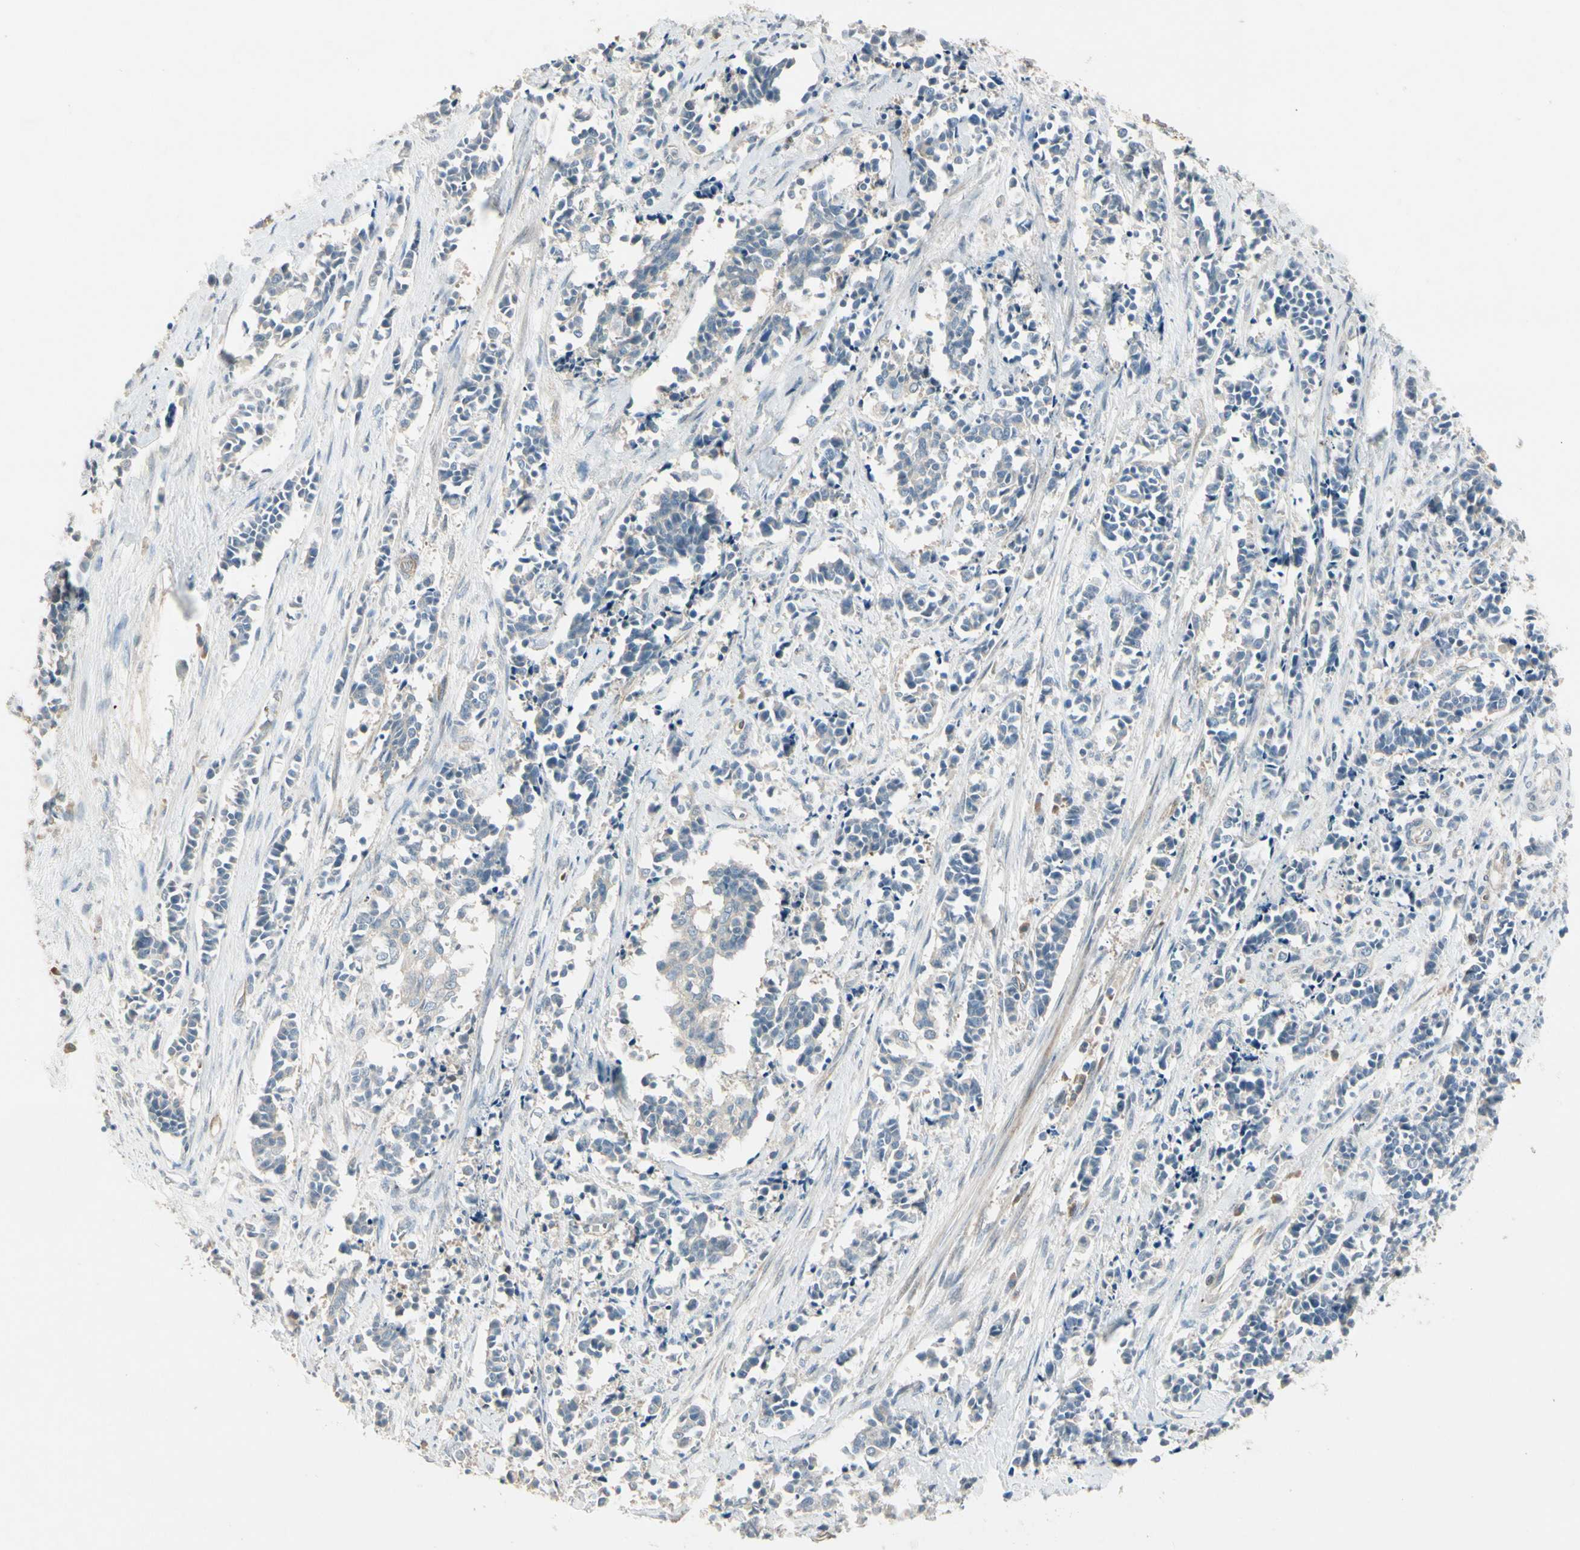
{"staining": {"intensity": "negative", "quantity": "none", "location": "none"}, "tissue": "cervical cancer", "cell_type": "Tumor cells", "image_type": "cancer", "snomed": [{"axis": "morphology", "description": "Squamous cell carcinoma, NOS"}, {"axis": "topography", "description": "Cervix"}], "caption": "Human cervical cancer stained for a protein using IHC displays no positivity in tumor cells.", "gene": "PPP3CB", "patient": {"sex": "female", "age": 35}}